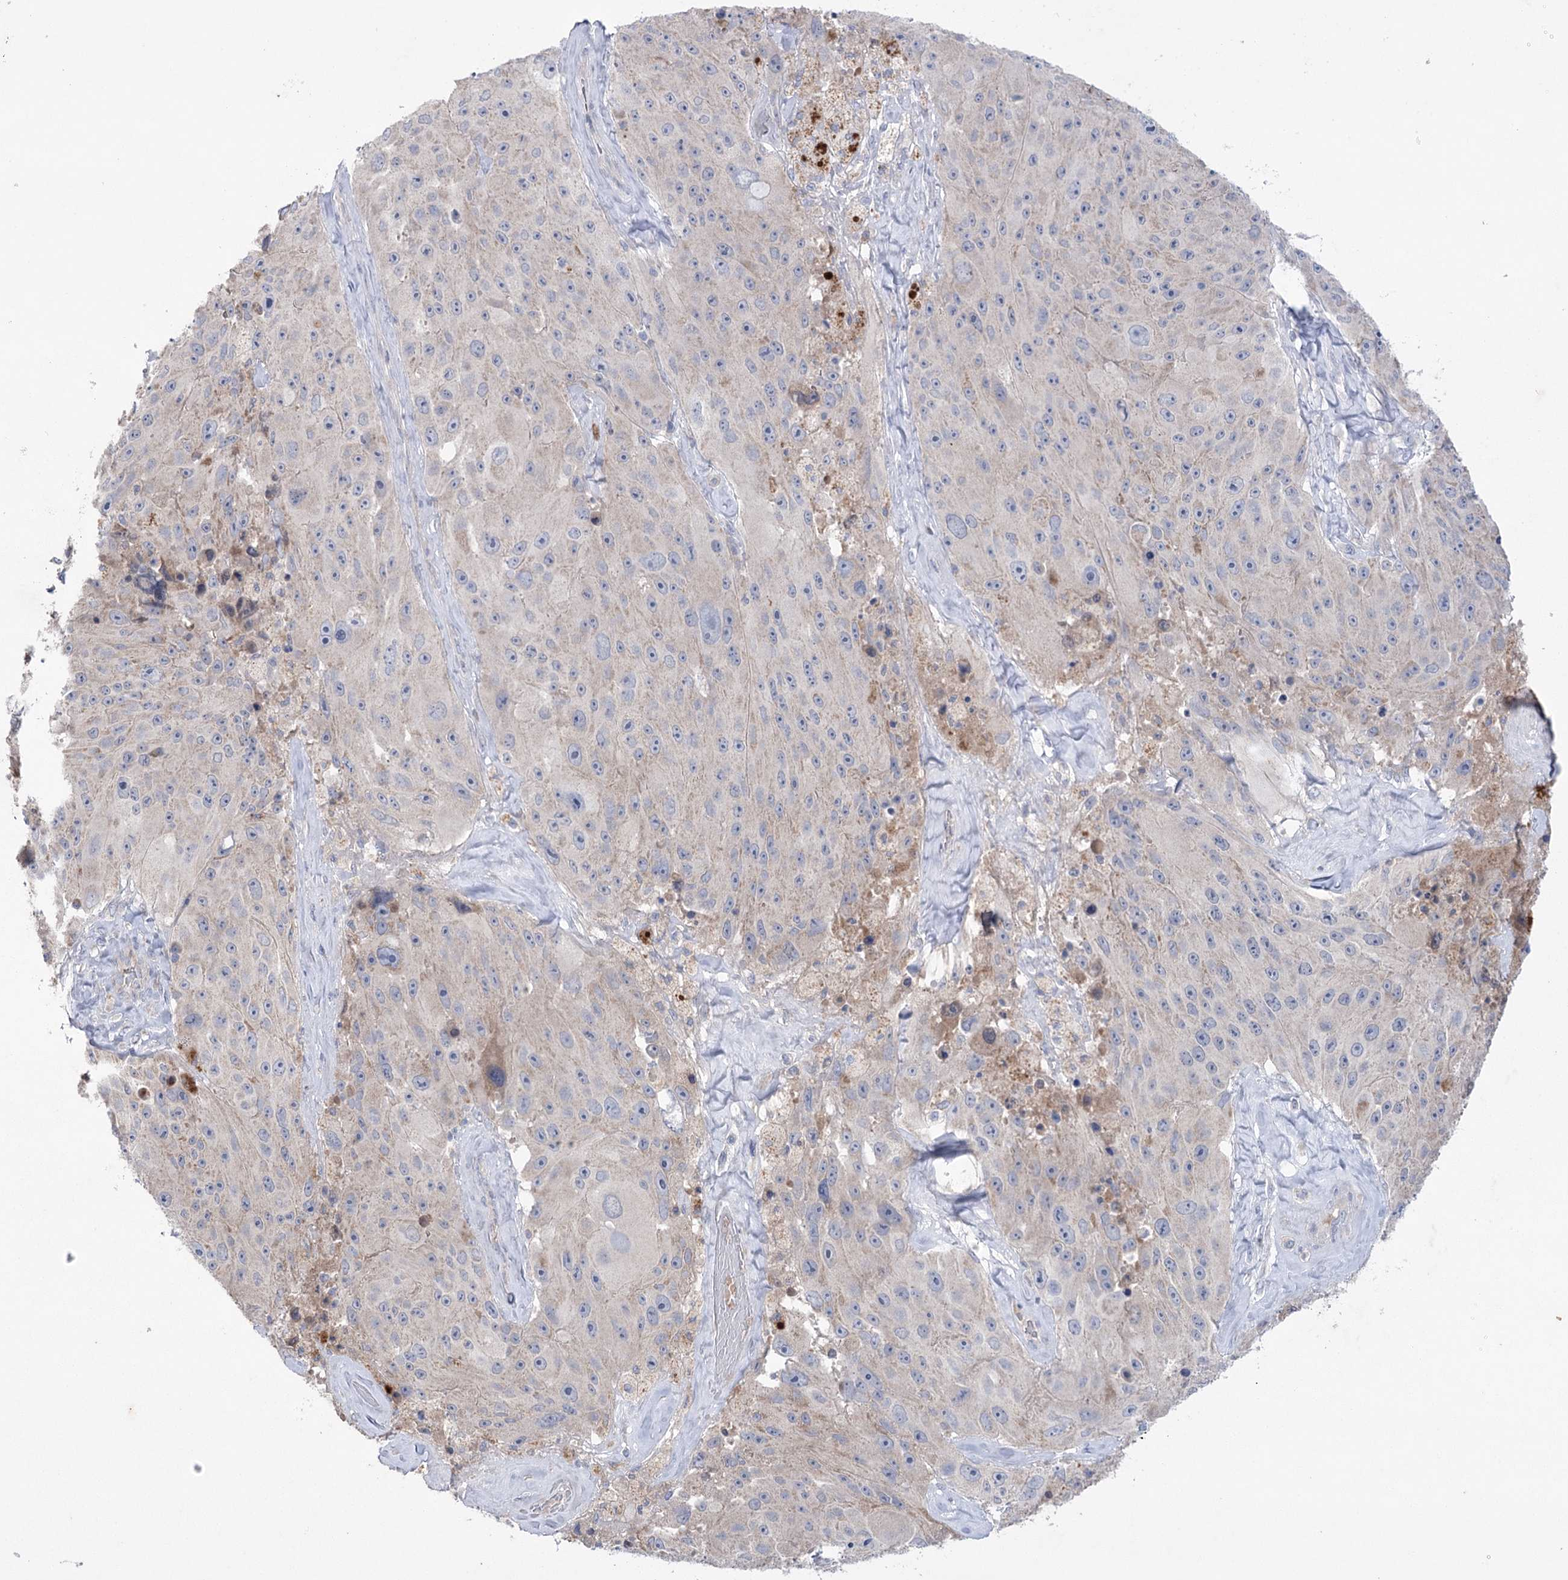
{"staining": {"intensity": "negative", "quantity": "none", "location": "none"}, "tissue": "melanoma", "cell_type": "Tumor cells", "image_type": "cancer", "snomed": [{"axis": "morphology", "description": "Malignant melanoma, Metastatic site"}, {"axis": "topography", "description": "Lymph node"}], "caption": "Melanoma was stained to show a protein in brown. There is no significant positivity in tumor cells. (Stains: DAB immunohistochemistry (IHC) with hematoxylin counter stain, Microscopy: brightfield microscopy at high magnification).", "gene": "MTCH2", "patient": {"sex": "male", "age": 62}}